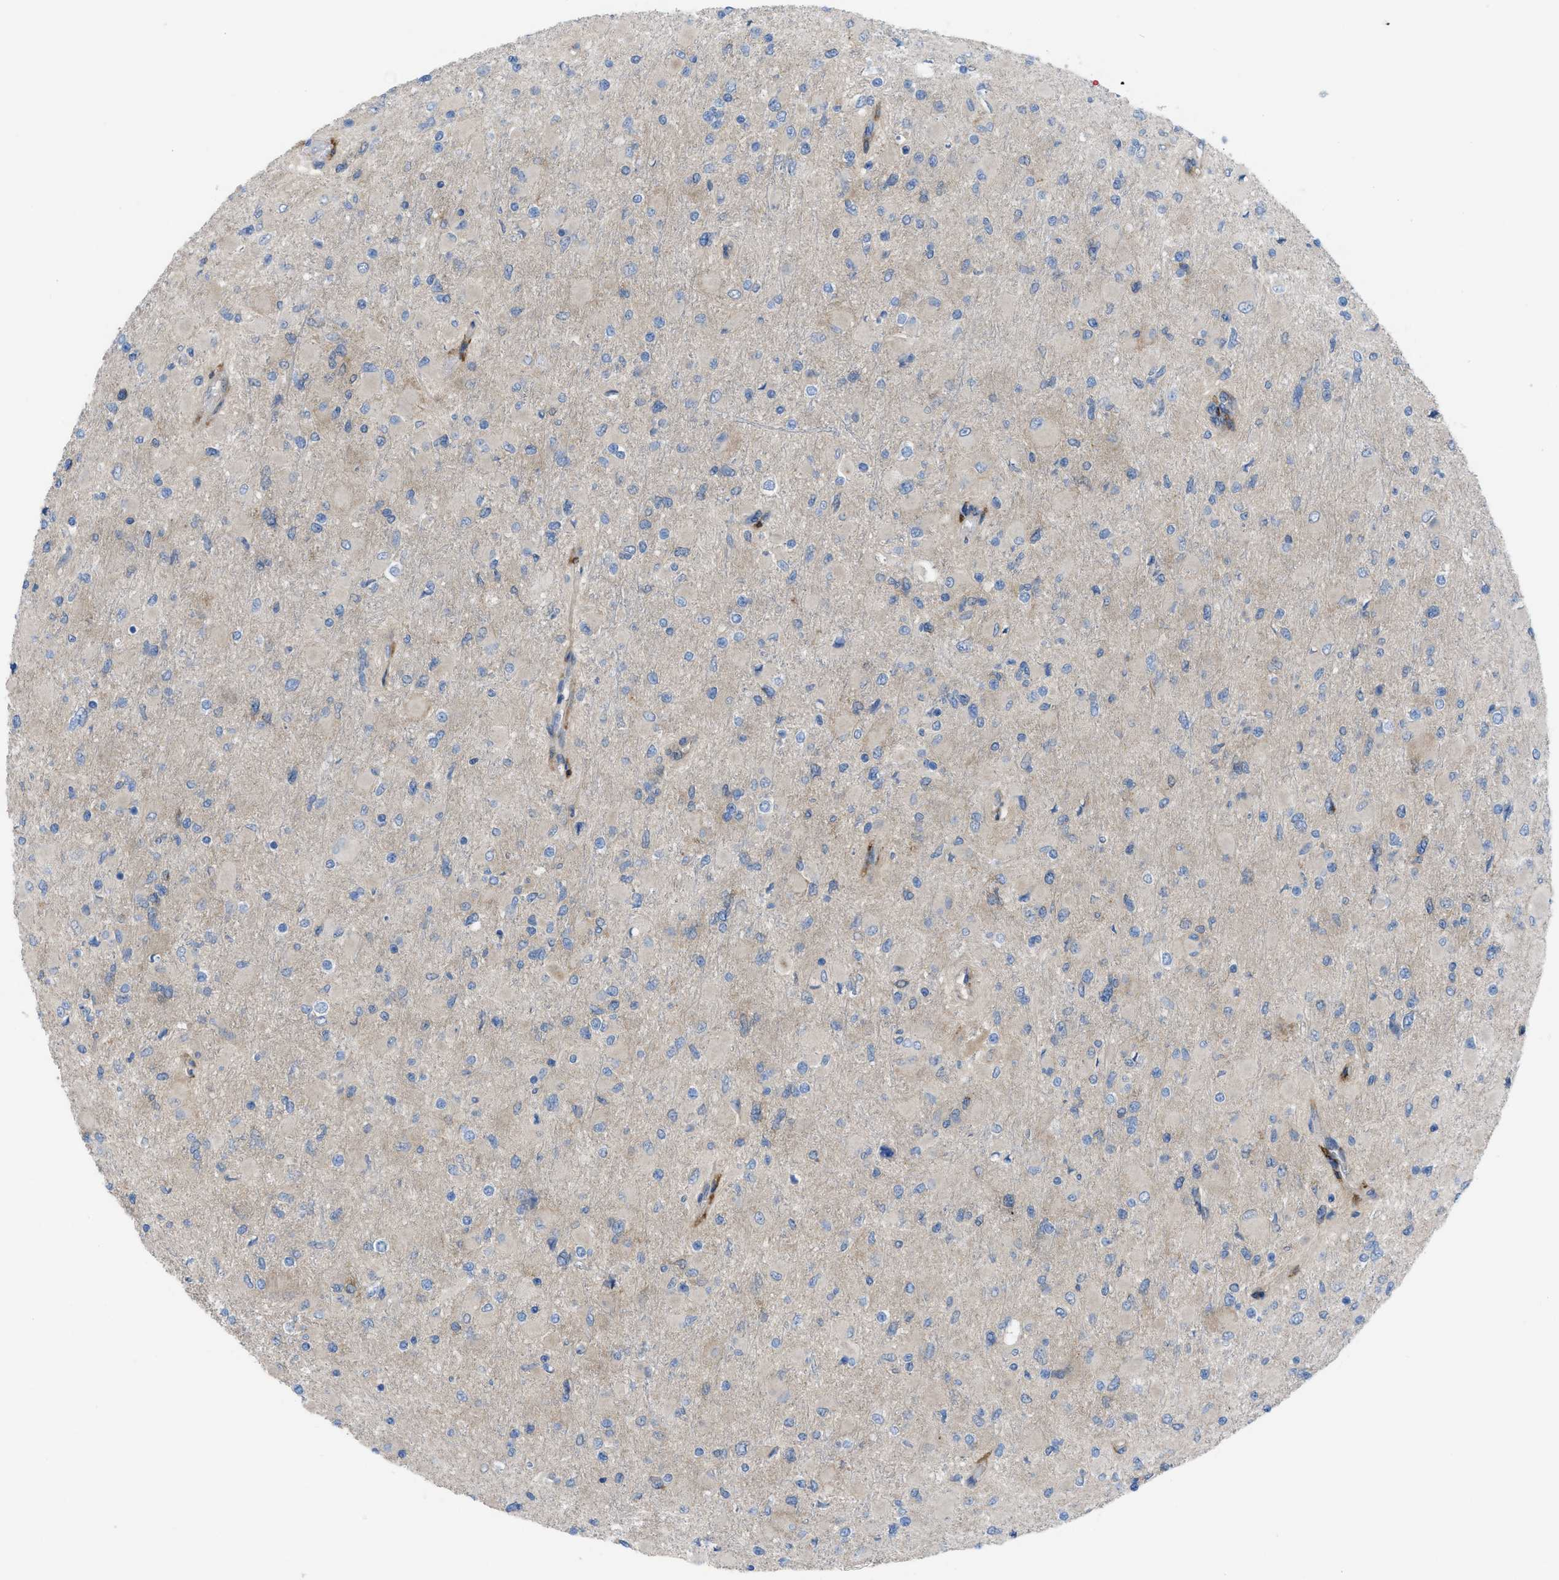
{"staining": {"intensity": "negative", "quantity": "none", "location": "none"}, "tissue": "glioma", "cell_type": "Tumor cells", "image_type": "cancer", "snomed": [{"axis": "morphology", "description": "Glioma, malignant, High grade"}, {"axis": "topography", "description": "Cerebral cortex"}], "caption": "IHC of glioma reveals no staining in tumor cells.", "gene": "EGFR", "patient": {"sex": "female", "age": 36}}